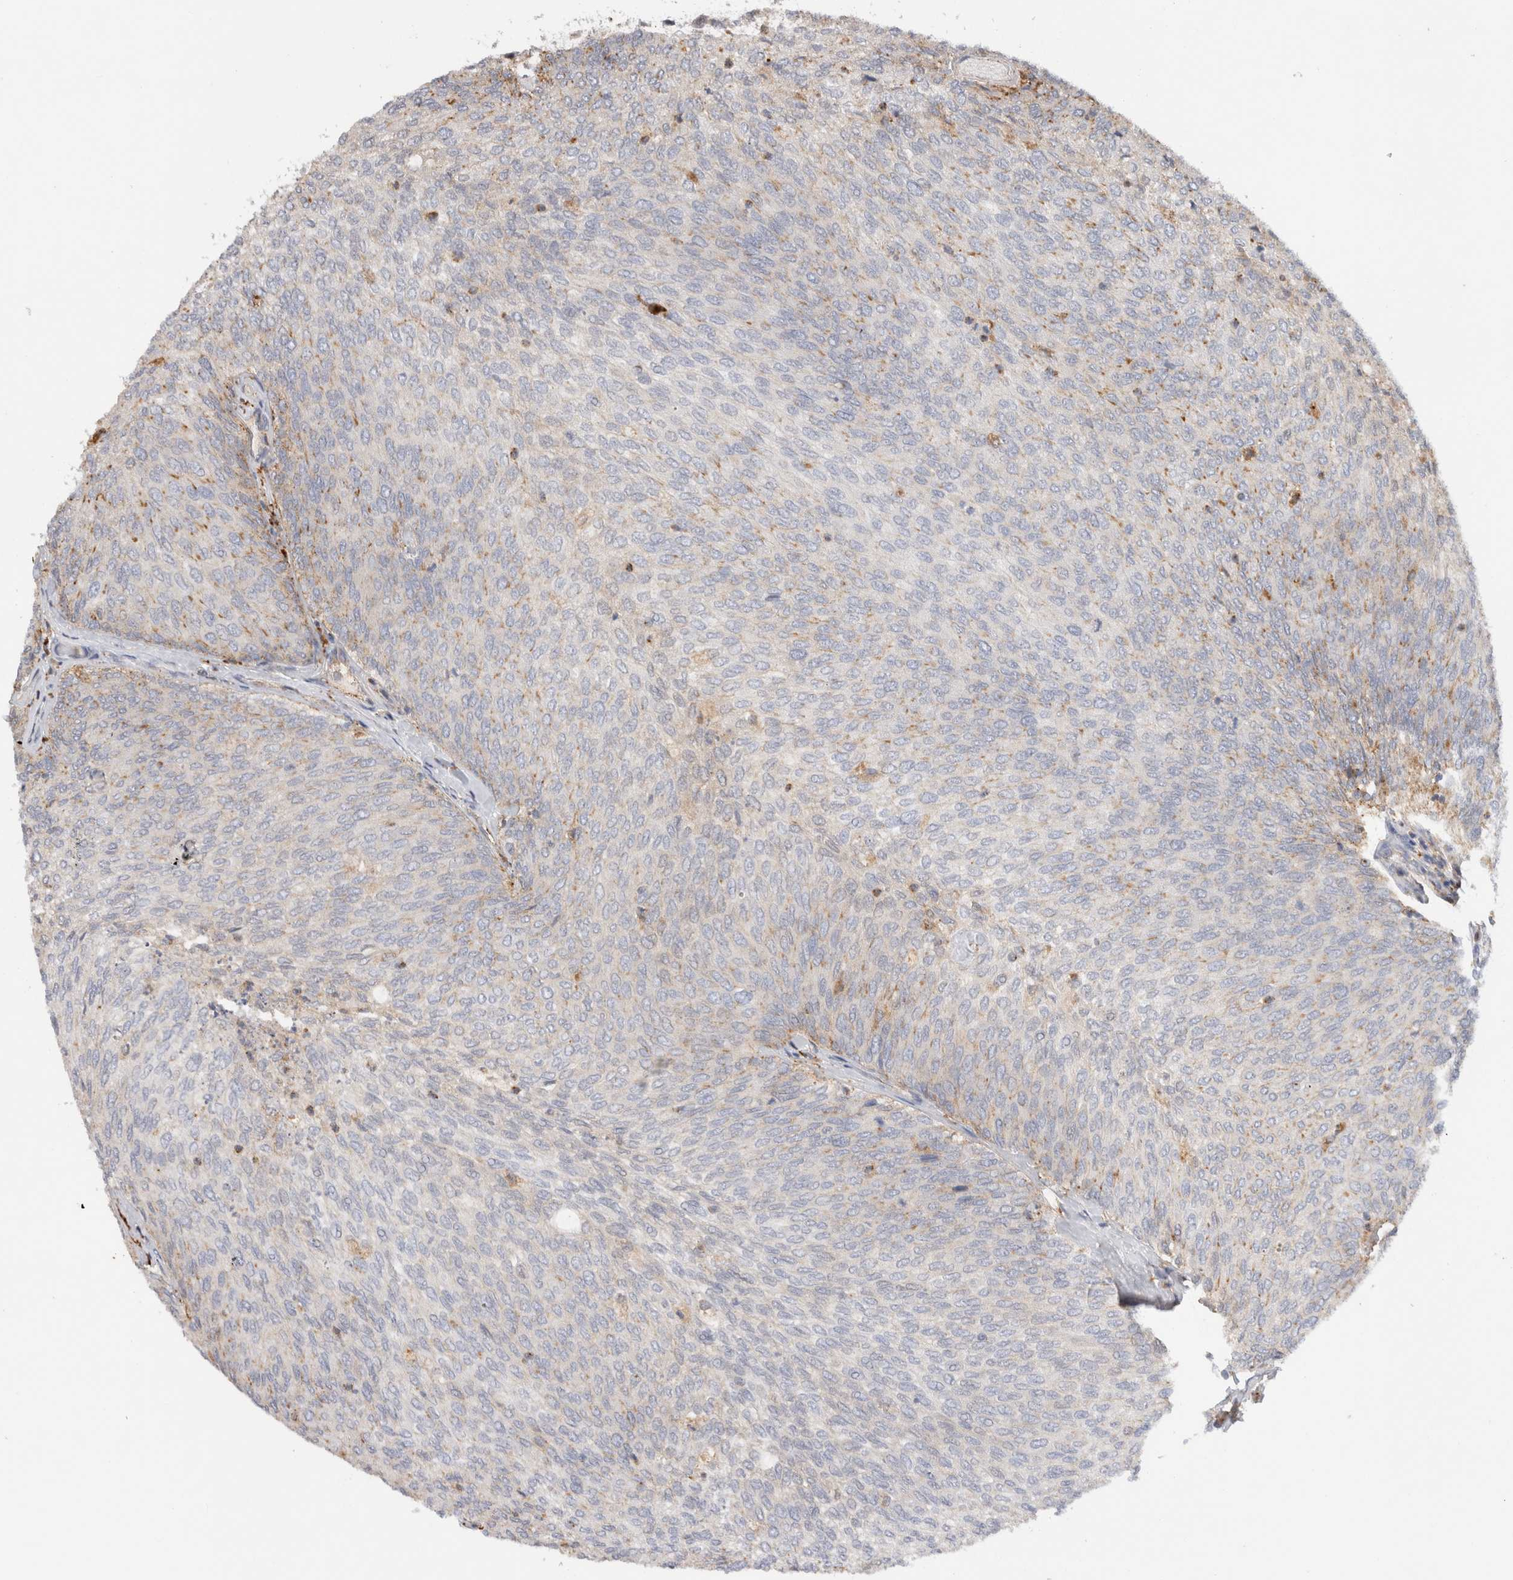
{"staining": {"intensity": "moderate", "quantity": "<25%", "location": "cytoplasmic/membranous"}, "tissue": "urothelial cancer", "cell_type": "Tumor cells", "image_type": "cancer", "snomed": [{"axis": "morphology", "description": "Urothelial carcinoma, Low grade"}, {"axis": "topography", "description": "Urinary bladder"}], "caption": "IHC of human urothelial cancer exhibits low levels of moderate cytoplasmic/membranous expression in approximately <25% of tumor cells.", "gene": "GNS", "patient": {"sex": "female", "age": 79}}